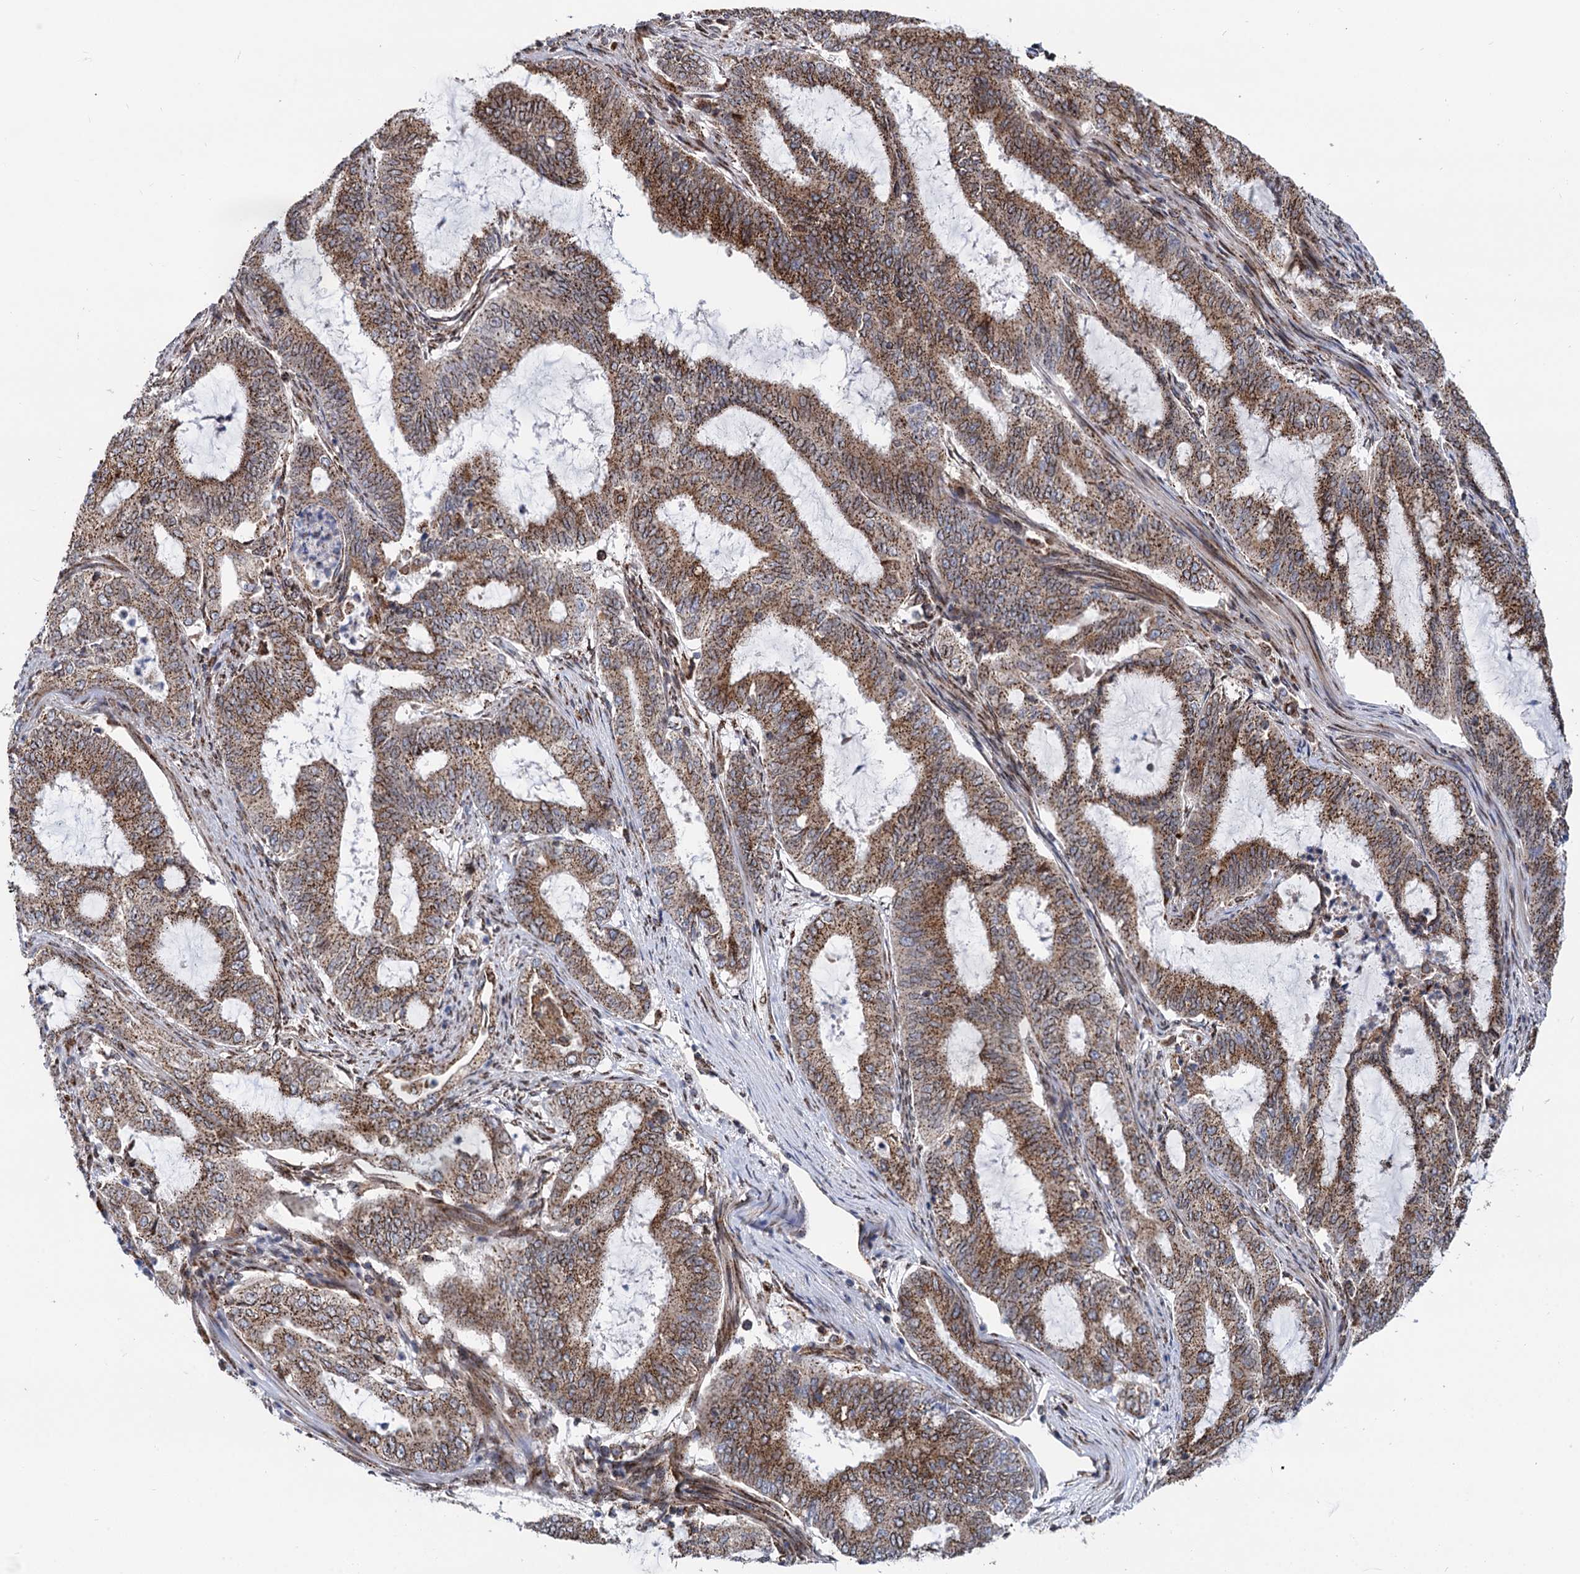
{"staining": {"intensity": "moderate", "quantity": ">75%", "location": "cytoplasmic/membranous"}, "tissue": "endometrial cancer", "cell_type": "Tumor cells", "image_type": "cancer", "snomed": [{"axis": "morphology", "description": "Adenocarcinoma, NOS"}, {"axis": "topography", "description": "Endometrium"}], "caption": "A photomicrograph of human endometrial cancer (adenocarcinoma) stained for a protein demonstrates moderate cytoplasmic/membranous brown staining in tumor cells.", "gene": "SUPT20H", "patient": {"sex": "female", "age": 51}}